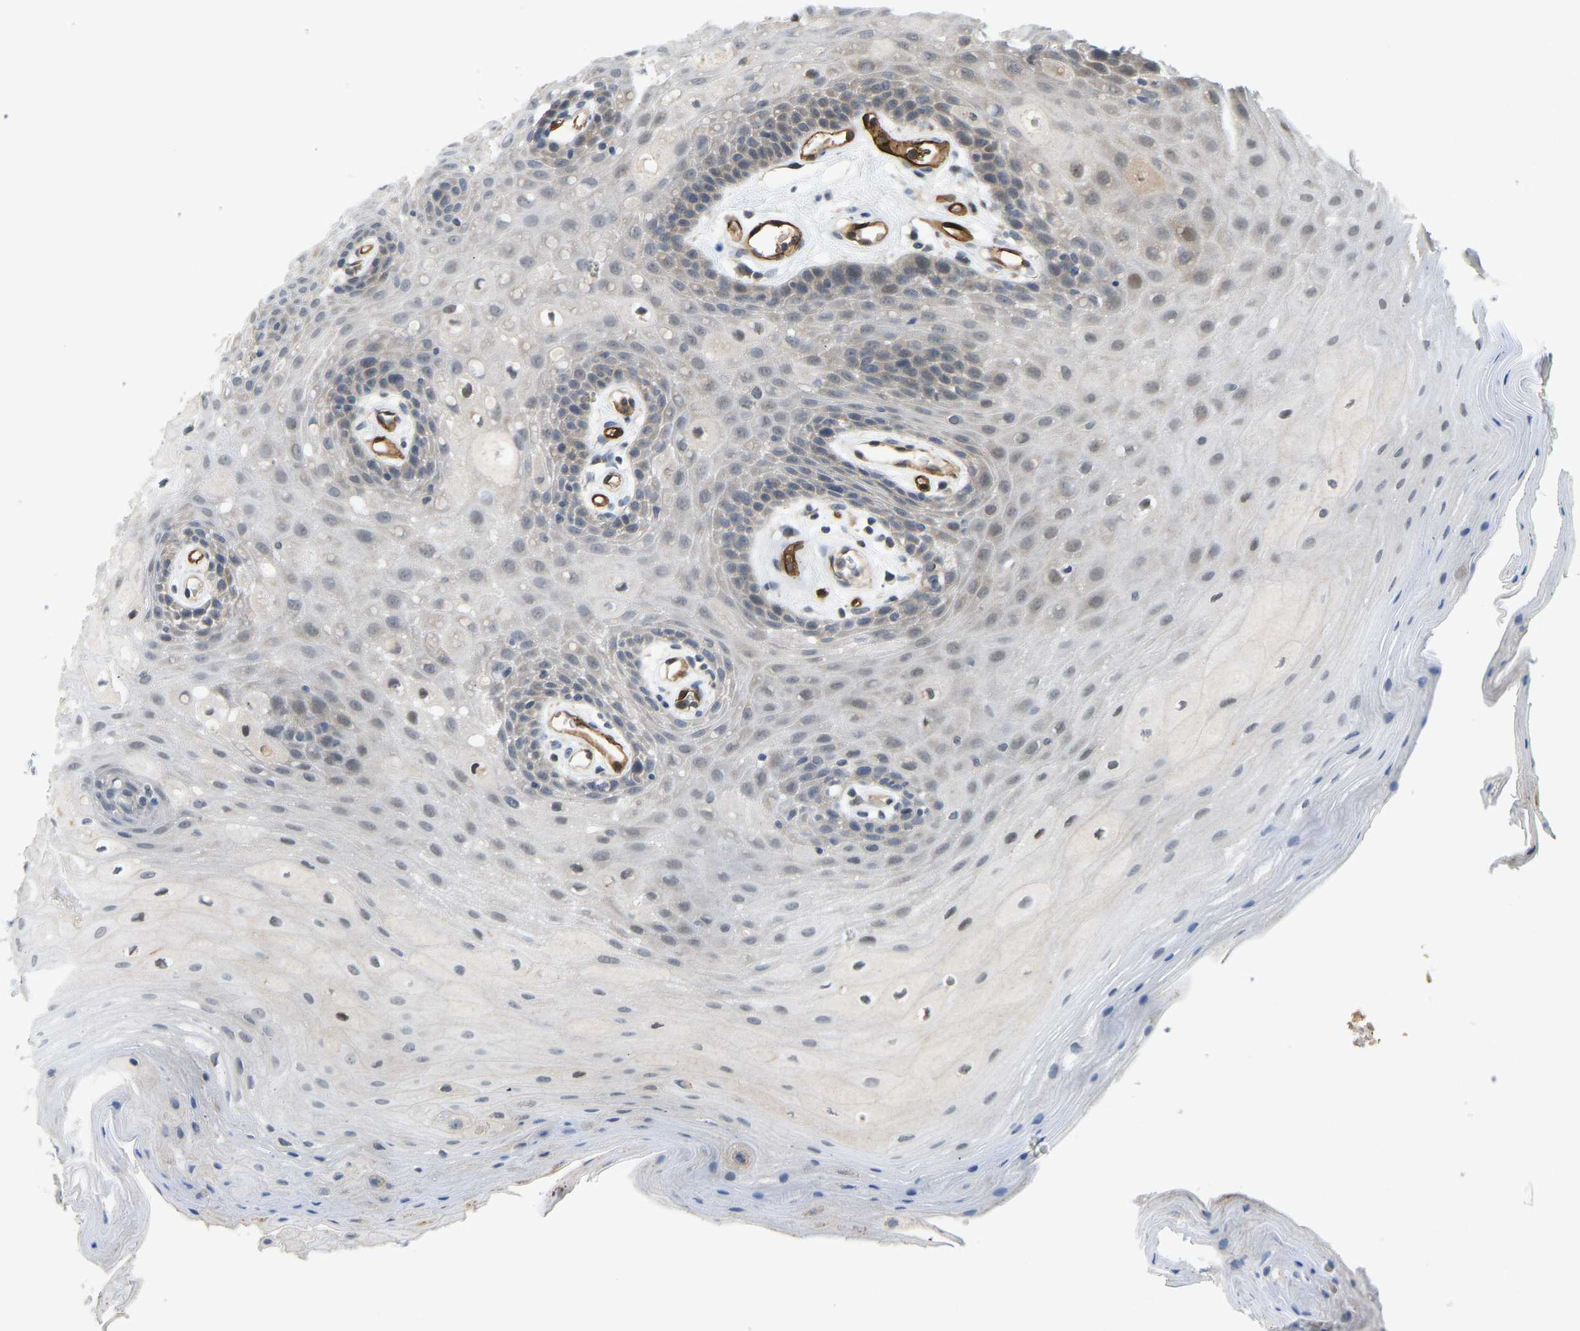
{"staining": {"intensity": "weak", "quantity": "25%-75%", "location": "cytoplasmic/membranous"}, "tissue": "oral mucosa", "cell_type": "Squamous epithelial cells", "image_type": "normal", "snomed": [{"axis": "morphology", "description": "Normal tissue, NOS"}, {"axis": "morphology", "description": "Squamous cell carcinoma, NOS"}, {"axis": "topography", "description": "Oral tissue"}, {"axis": "topography", "description": "Head-Neck"}], "caption": "Benign oral mucosa displays weak cytoplasmic/membranous positivity in approximately 25%-75% of squamous epithelial cells, visualized by immunohistochemistry. Using DAB (brown) and hematoxylin (blue) stains, captured at high magnification using brightfield microscopy.", "gene": "CCT8", "patient": {"sex": "male", "age": 71}}